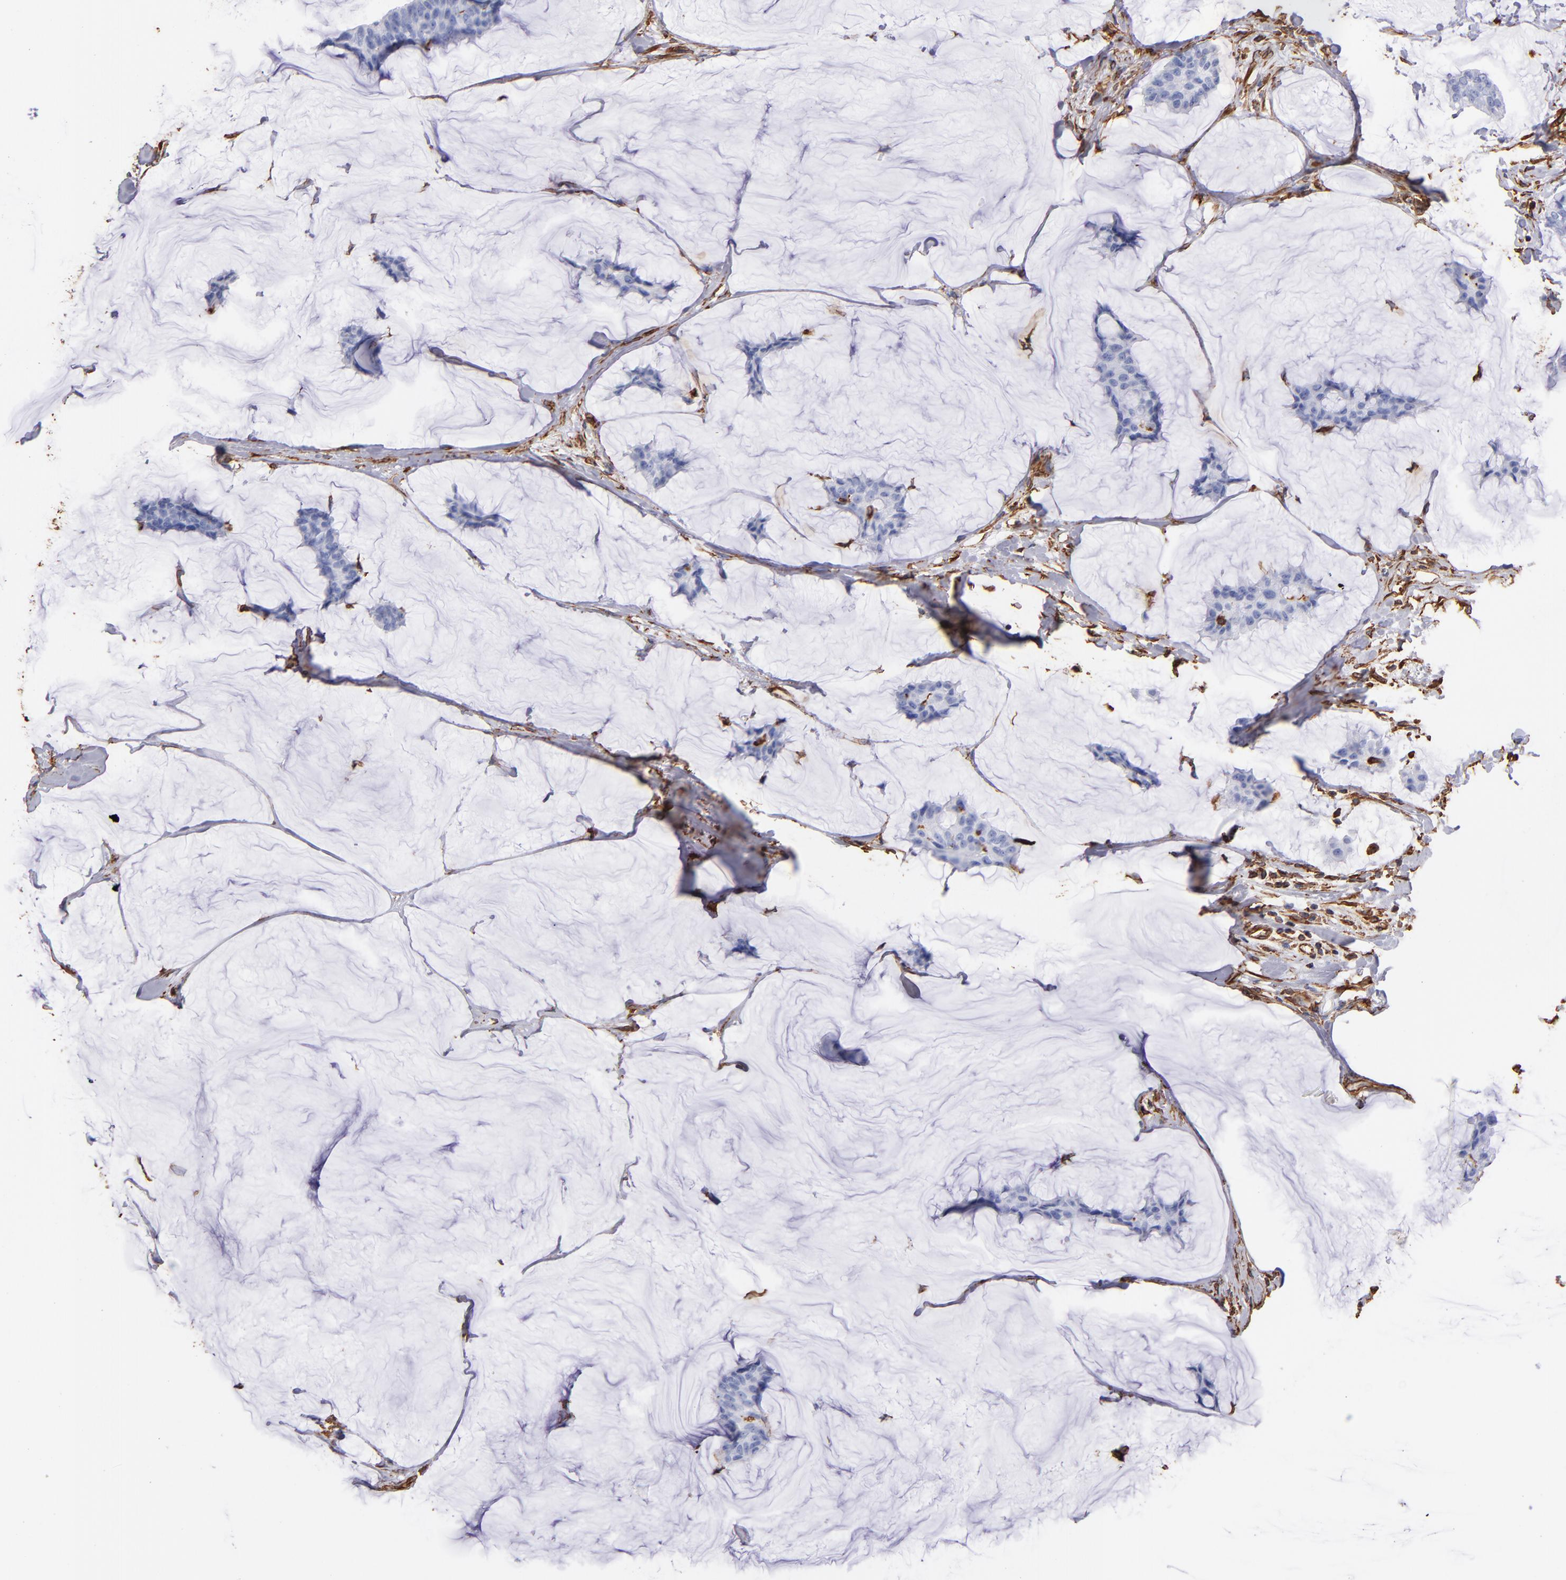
{"staining": {"intensity": "negative", "quantity": "none", "location": "none"}, "tissue": "breast cancer", "cell_type": "Tumor cells", "image_type": "cancer", "snomed": [{"axis": "morphology", "description": "Duct carcinoma"}, {"axis": "topography", "description": "Breast"}], "caption": "This is an immunohistochemistry image of breast invasive ductal carcinoma. There is no positivity in tumor cells.", "gene": "VIM", "patient": {"sex": "female", "age": 93}}